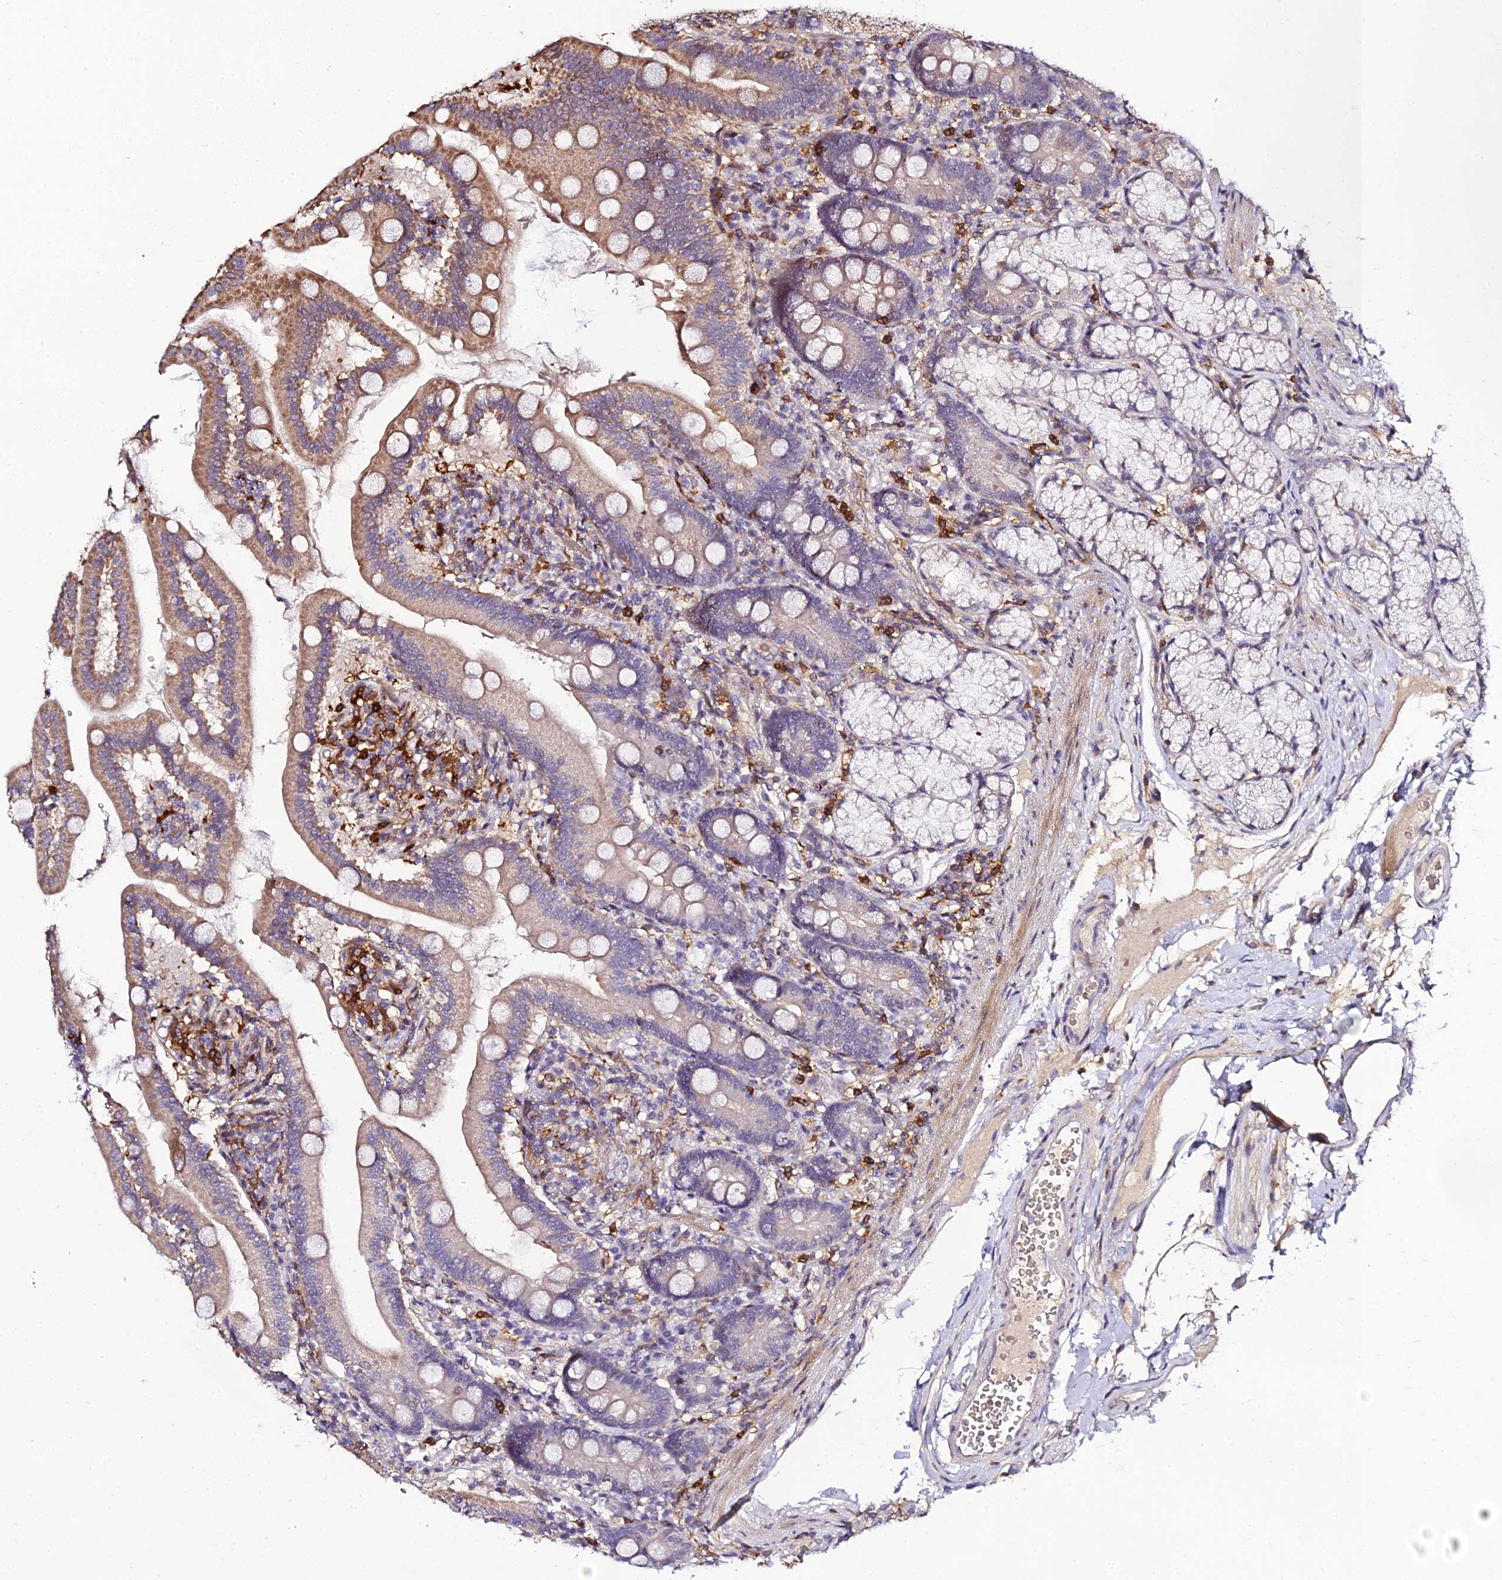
{"staining": {"intensity": "moderate", "quantity": "25%-75%", "location": "cytoplasmic/membranous"}, "tissue": "duodenum", "cell_type": "Glandular cells", "image_type": "normal", "snomed": [{"axis": "morphology", "description": "Normal tissue, NOS"}, {"axis": "topography", "description": "Duodenum"}], "caption": "IHC staining of normal duodenum, which displays medium levels of moderate cytoplasmic/membranous expression in about 25%-75% of glandular cells indicating moderate cytoplasmic/membranous protein expression. The staining was performed using DAB (brown) for protein detection and nuclei were counterstained in hematoxylin (blue).", "gene": "IL4I1", "patient": {"sex": "female", "age": 67}}